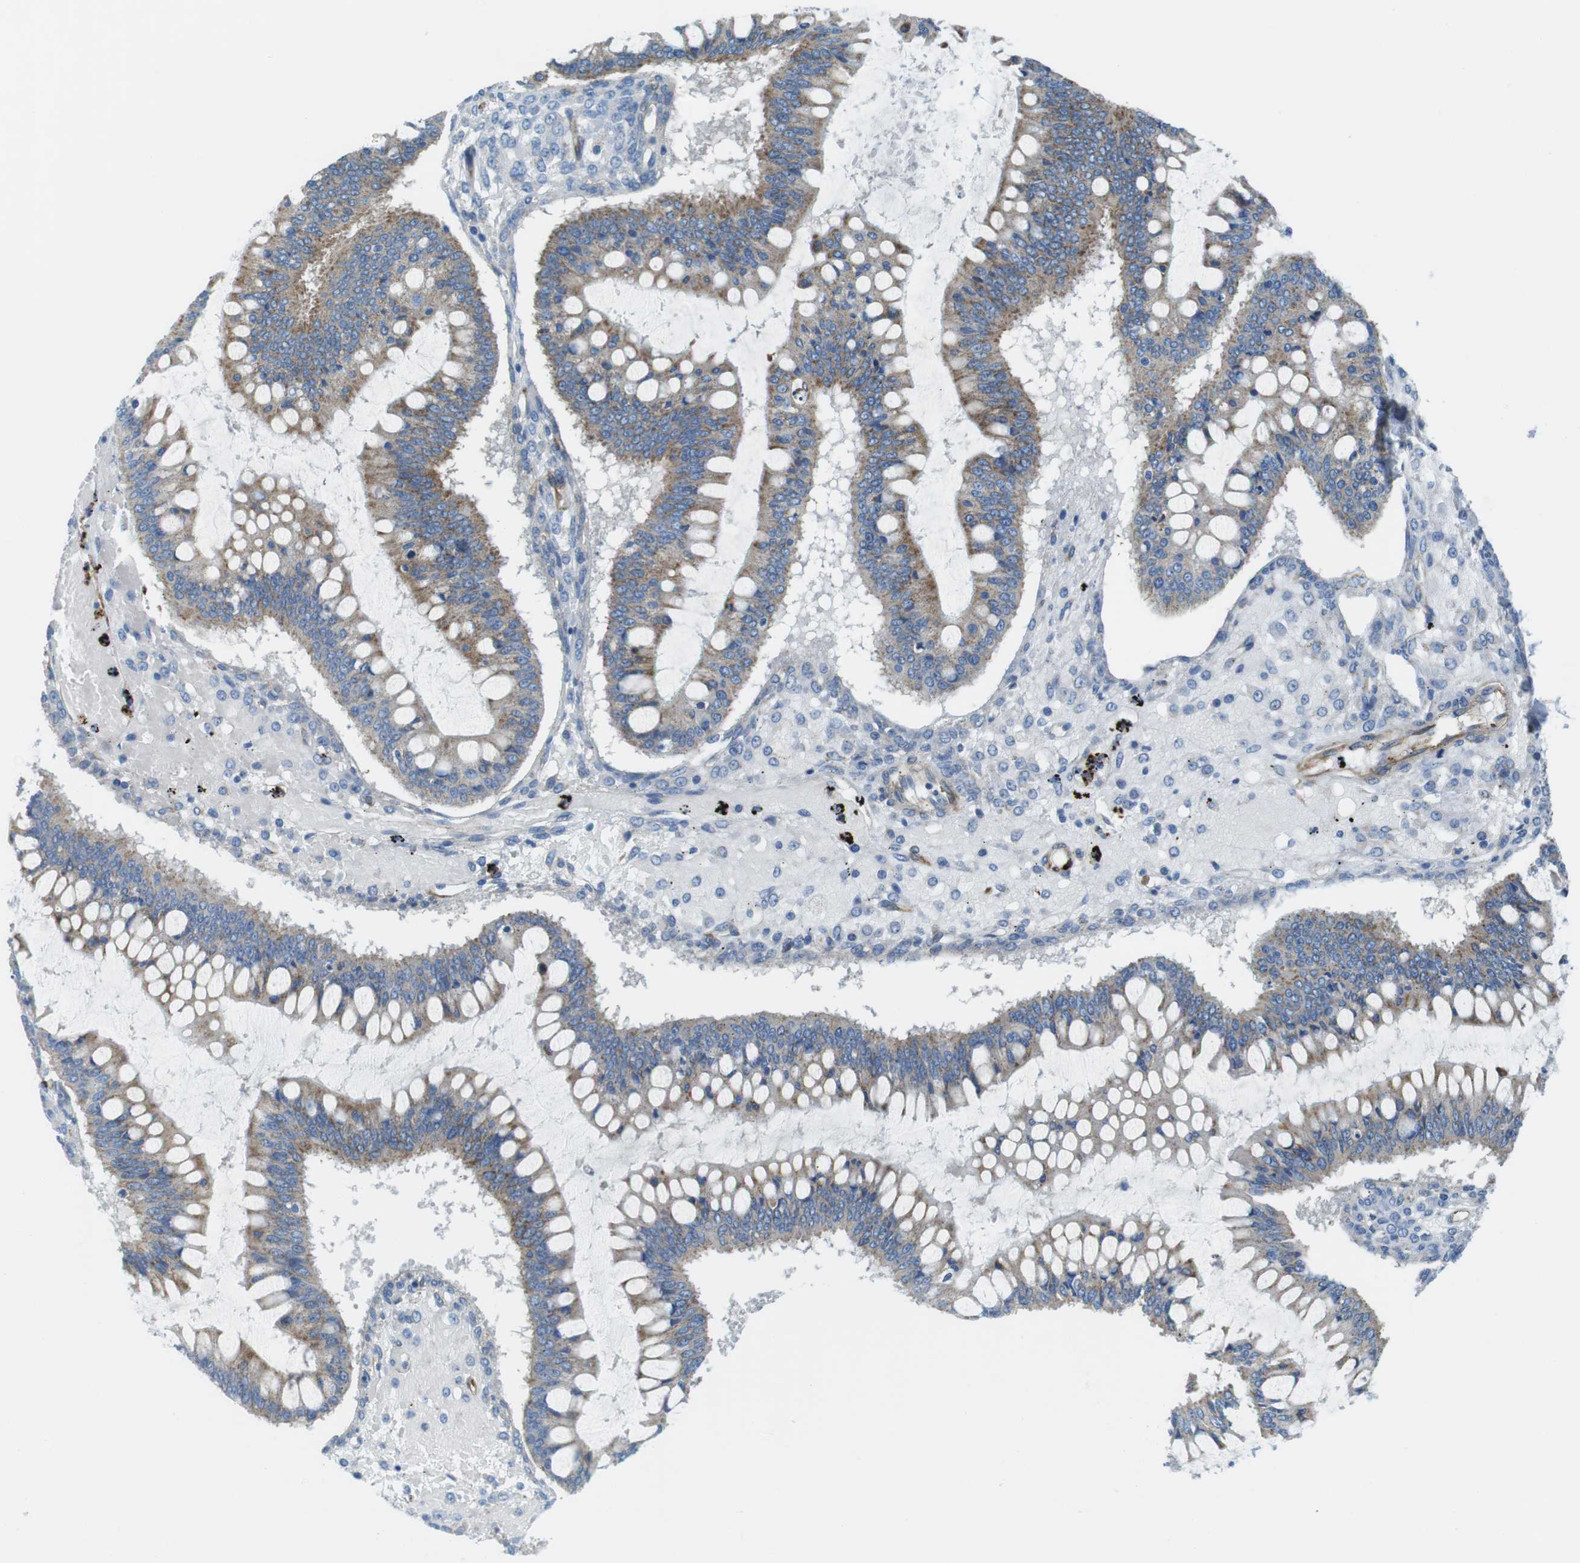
{"staining": {"intensity": "moderate", "quantity": ">75%", "location": "cytoplasmic/membranous"}, "tissue": "ovarian cancer", "cell_type": "Tumor cells", "image_type": "cancer", "snomed": [{"axis": "morphology", "description": "Cystadenocarcinoma, mucinous, NOS"}, {"axis": "topography", "description": "Ovary"}], "caption": "IHC micrograph of neoplastic tissue: ovarian cancer stained using IHC exhibits medium levels of moderate protein expression localized specifically in the cytoplasmic/membranous of tumor cells, appearing as a cytoplasmic/membranous brown color.", "gene": "EMP2", "patient": {"sex": "female", "age": 73}}